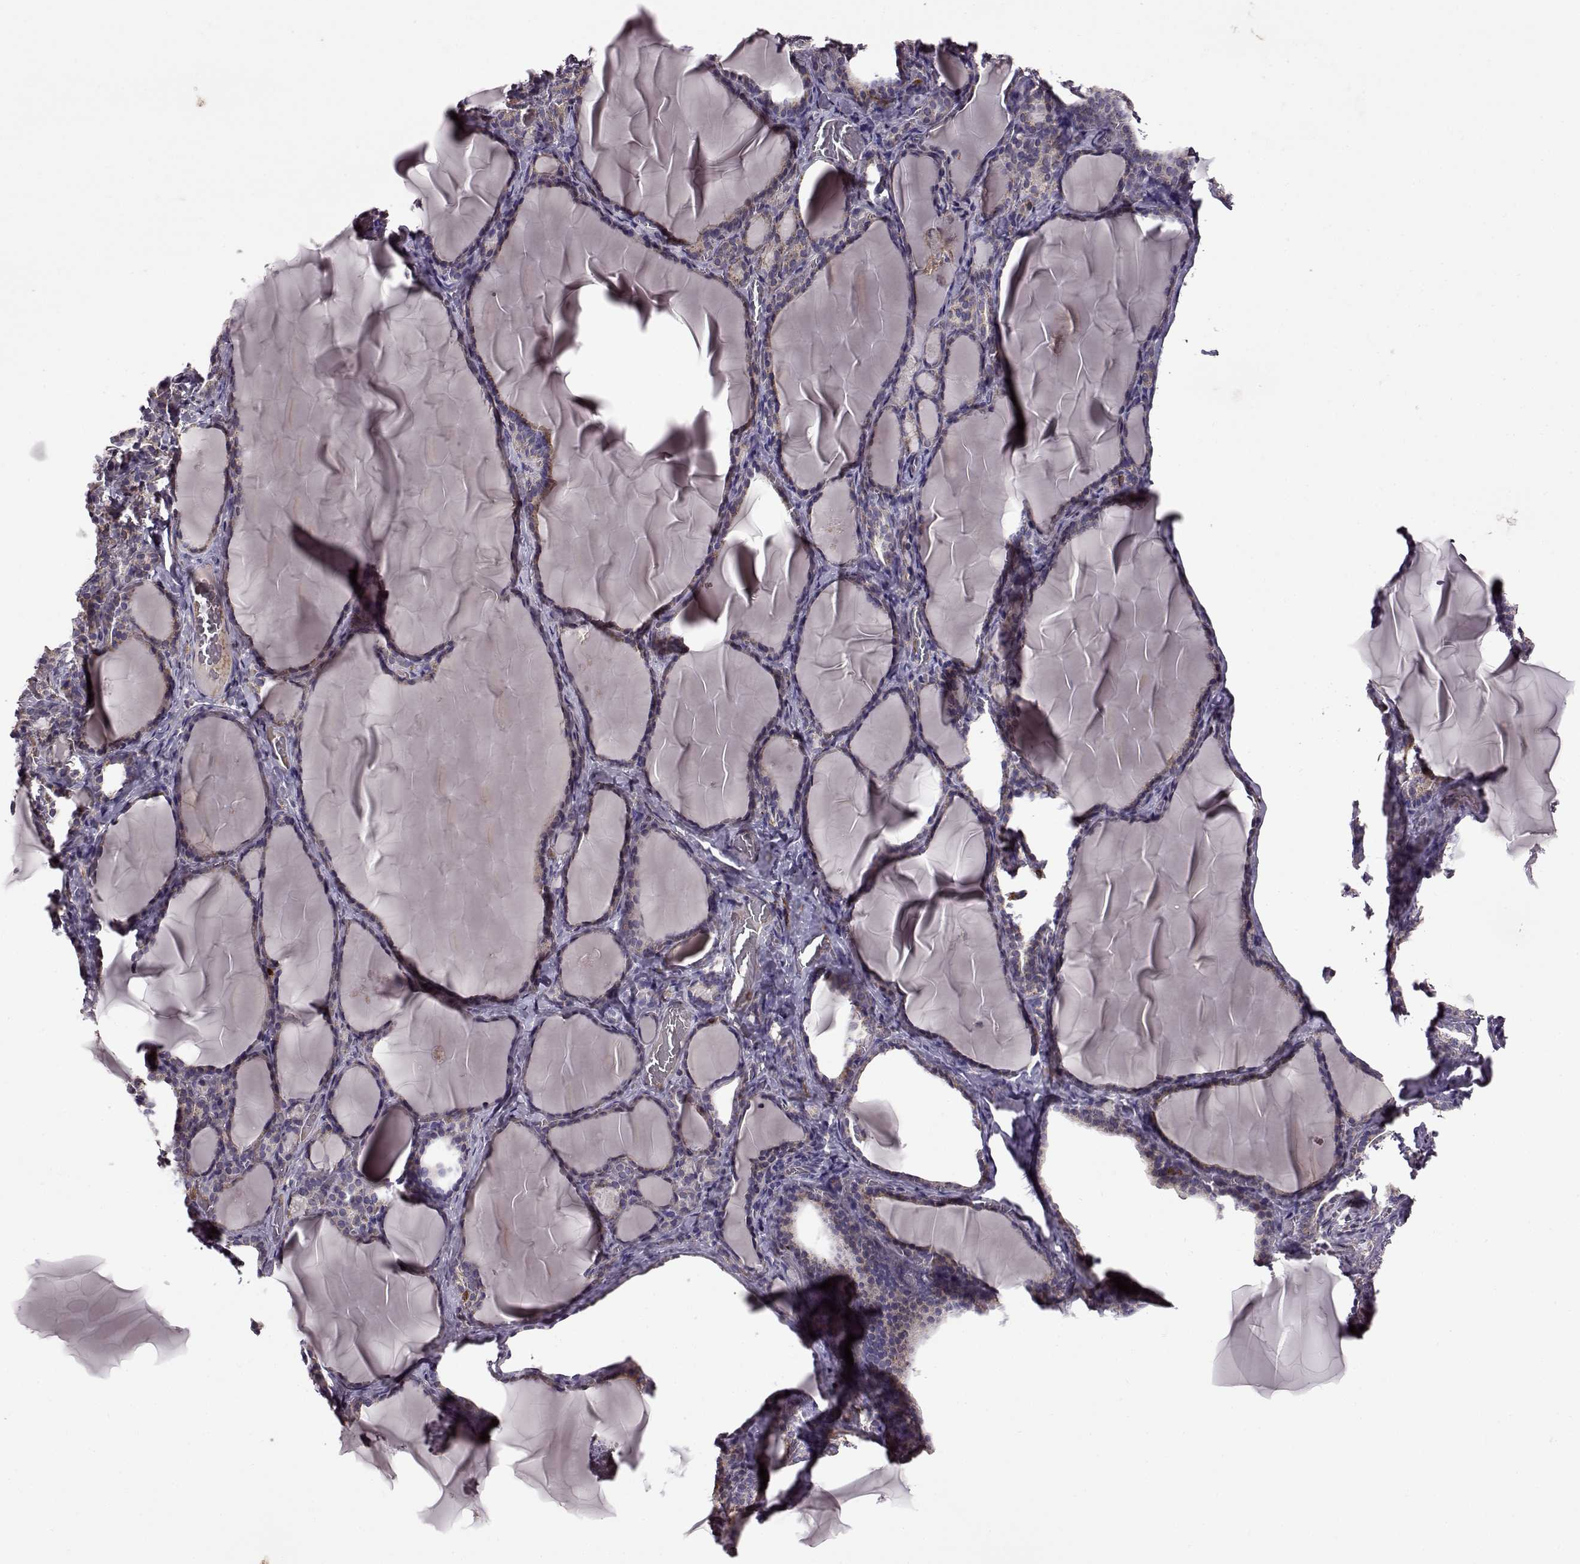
{"staining": {"intensity": "weak", "quantity": ">75%", "location": "cytoplasmic/membranous"}, "tissue": "thyroid gland", "cell_type": "Glandular cells", "image_type": "normal", "snomed": [{"axis": "morphology", "description": "Normal tissue, NOS"}, {"axis": "morphology", "description": "Hyperplasia, NOS"}, {"axis": "topography", "description": "Thyroid gland"}], "caption": "Immunohistochemistry (IHC) (DAB) staining of normal thyroid gland reveals weak cytoplasmic/membranous protein staining in approximately >75% of glandular cells. Using DAB (brown) and hematoxylin (blue) stains, captured at high magnification using brightfield microscopy.", "gene": "MTSS1", "patient": {"sex": "female", "age": 27}}